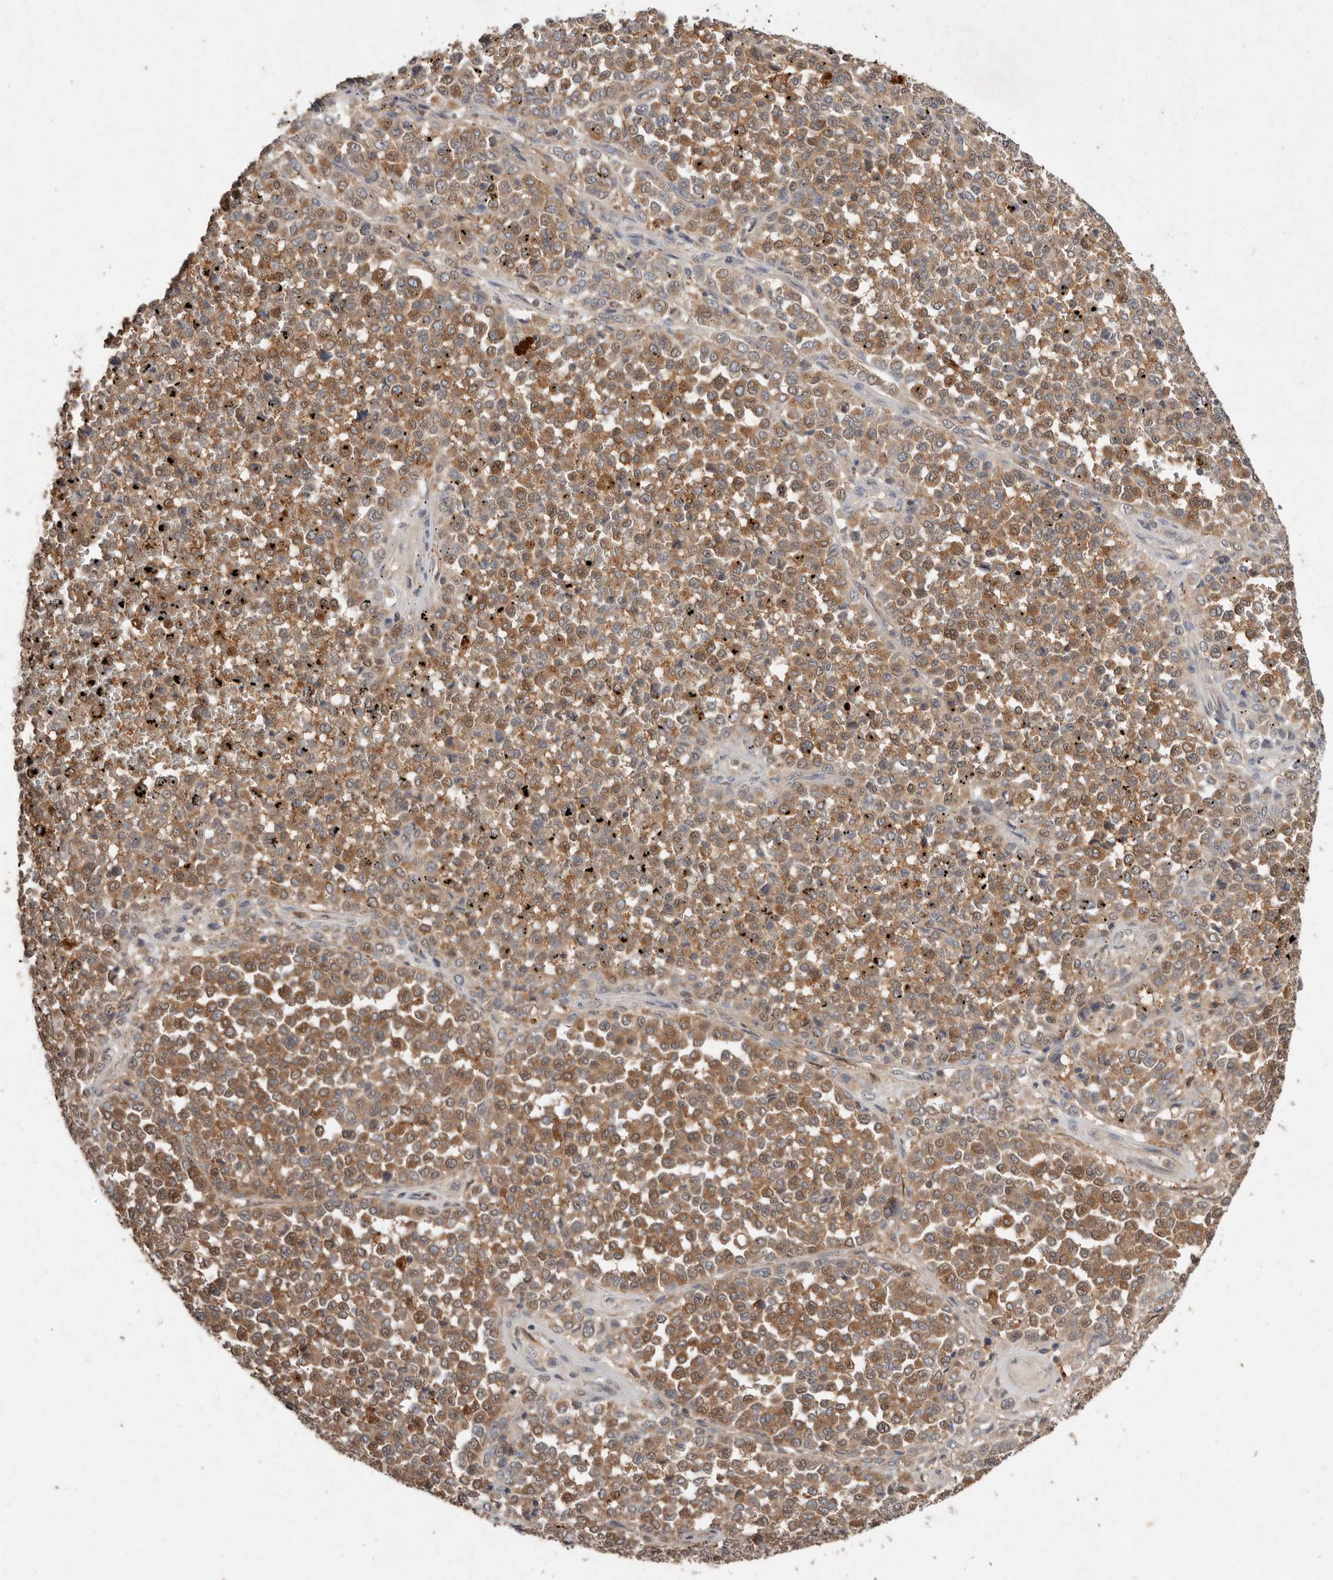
{"staining": {"intensity": "moderate", "quantity": ">75%", "location": "cytoplasmic/membranous"}, "tissue": "melanoma", "cell_type": "Tumor cells", "image_type": "cancer", "snomed": [{"axis": "morphology", "description": "Malignant melanoma, Metastatic site"}, {"axis": "topography", "description": "Pancreas"}], "caption": "Melanoma stained for a protein shows moderate cytoplasmic/membranous positivity in tumor cells.", "gene": "EDEM1", "patient": {"sex": "female", "age": 30}}